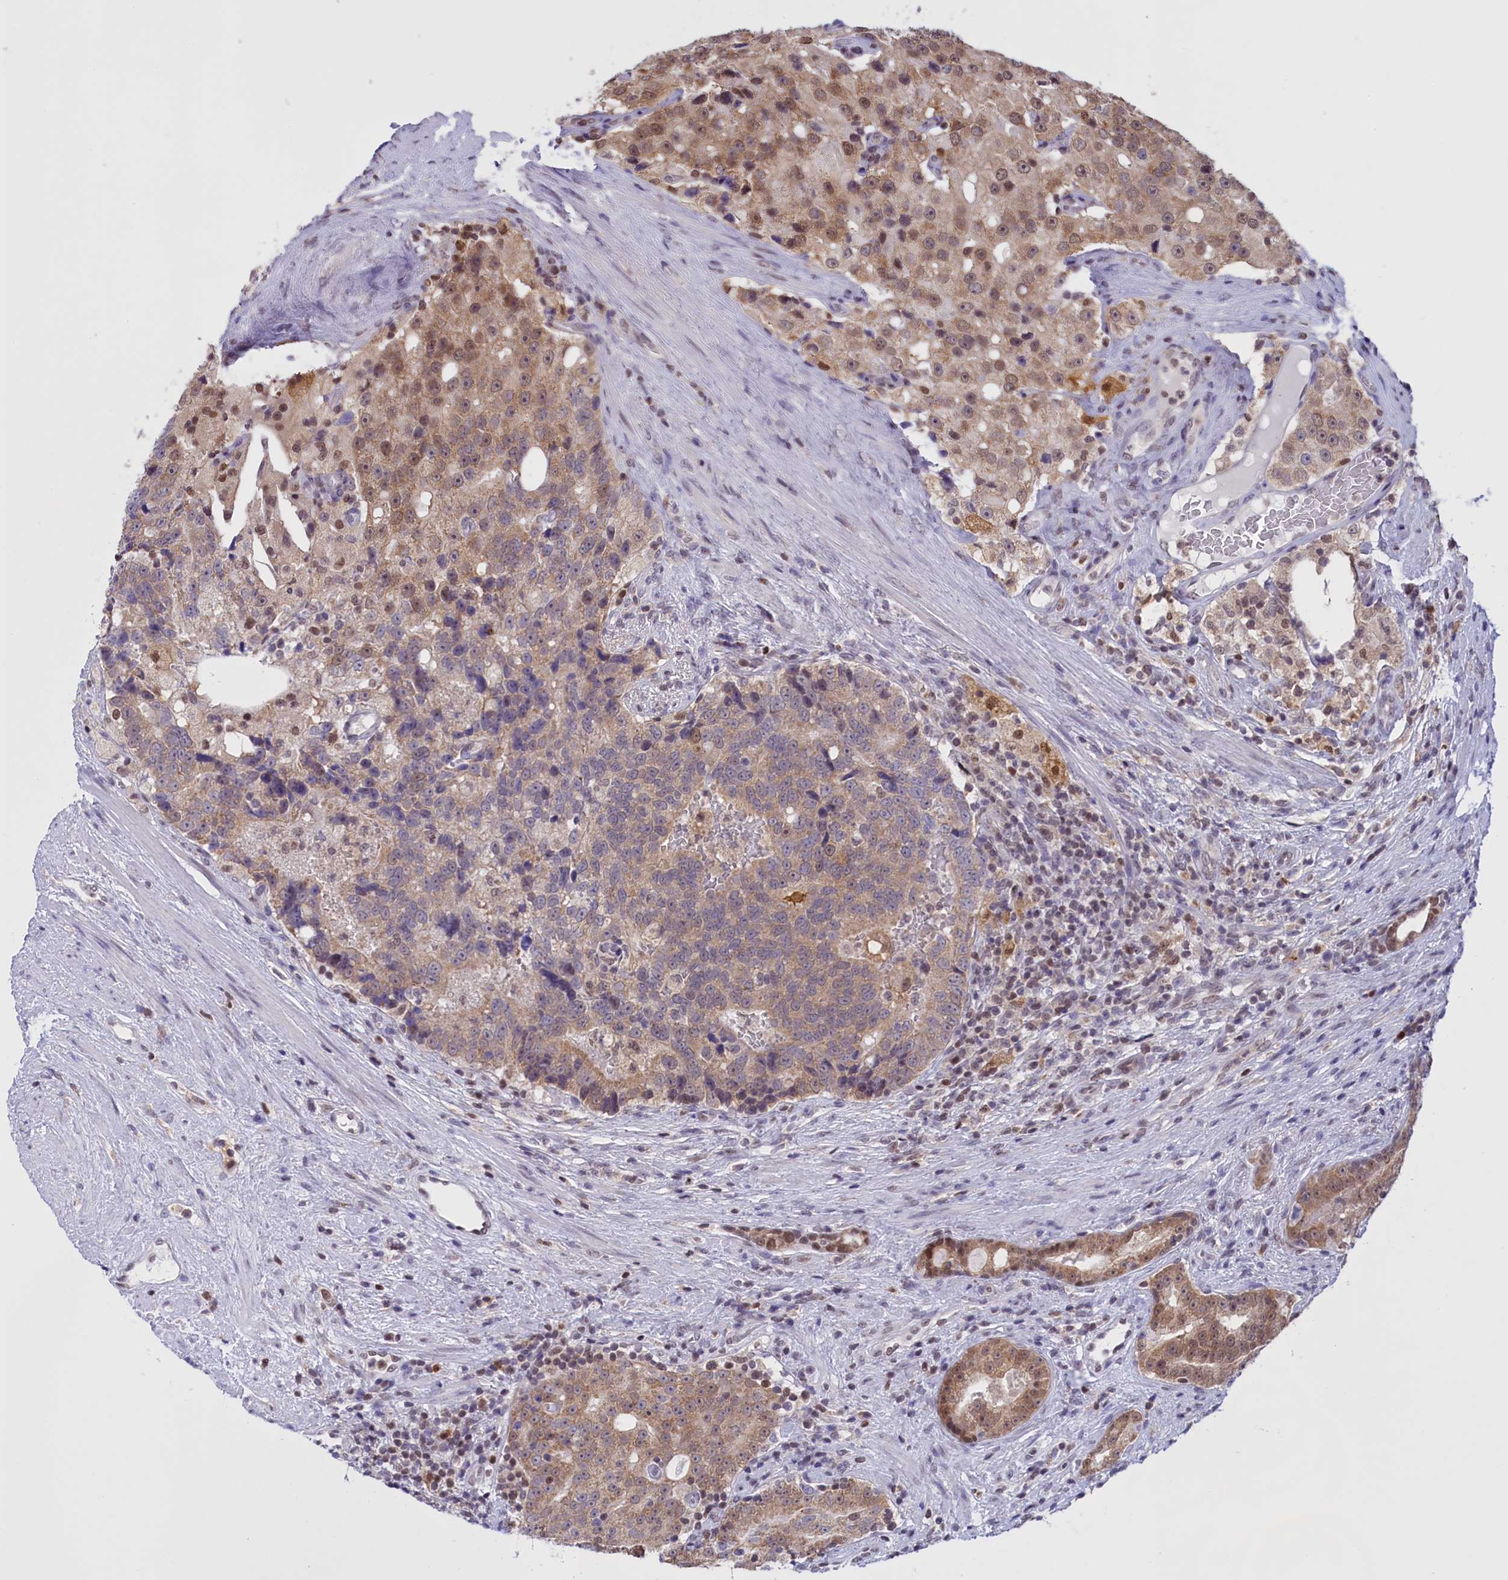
{"staining": {"intensity": "moderate", "quantity": "25%-75%", "location": "cytoplasmic/membranous,nuclear"}, "tissue": "prostate cancer", "cell_type": "Tumor cells", "image_type": "cancer", "snomed": [{"axis": "morphology", "description": "Adenocarcinoma, High grade"}, {"axis": "topography", "description": "Prostate"}], "caption": "This is an image of IHC staining of prostate cancer (high-grade adenocarcinoma), which shows moderate staining in the cytoplasmic/membranous and nuclear of tumor cells.", "gene": "IZUMO2", "patient": {"sex": "male", "age": 70}}